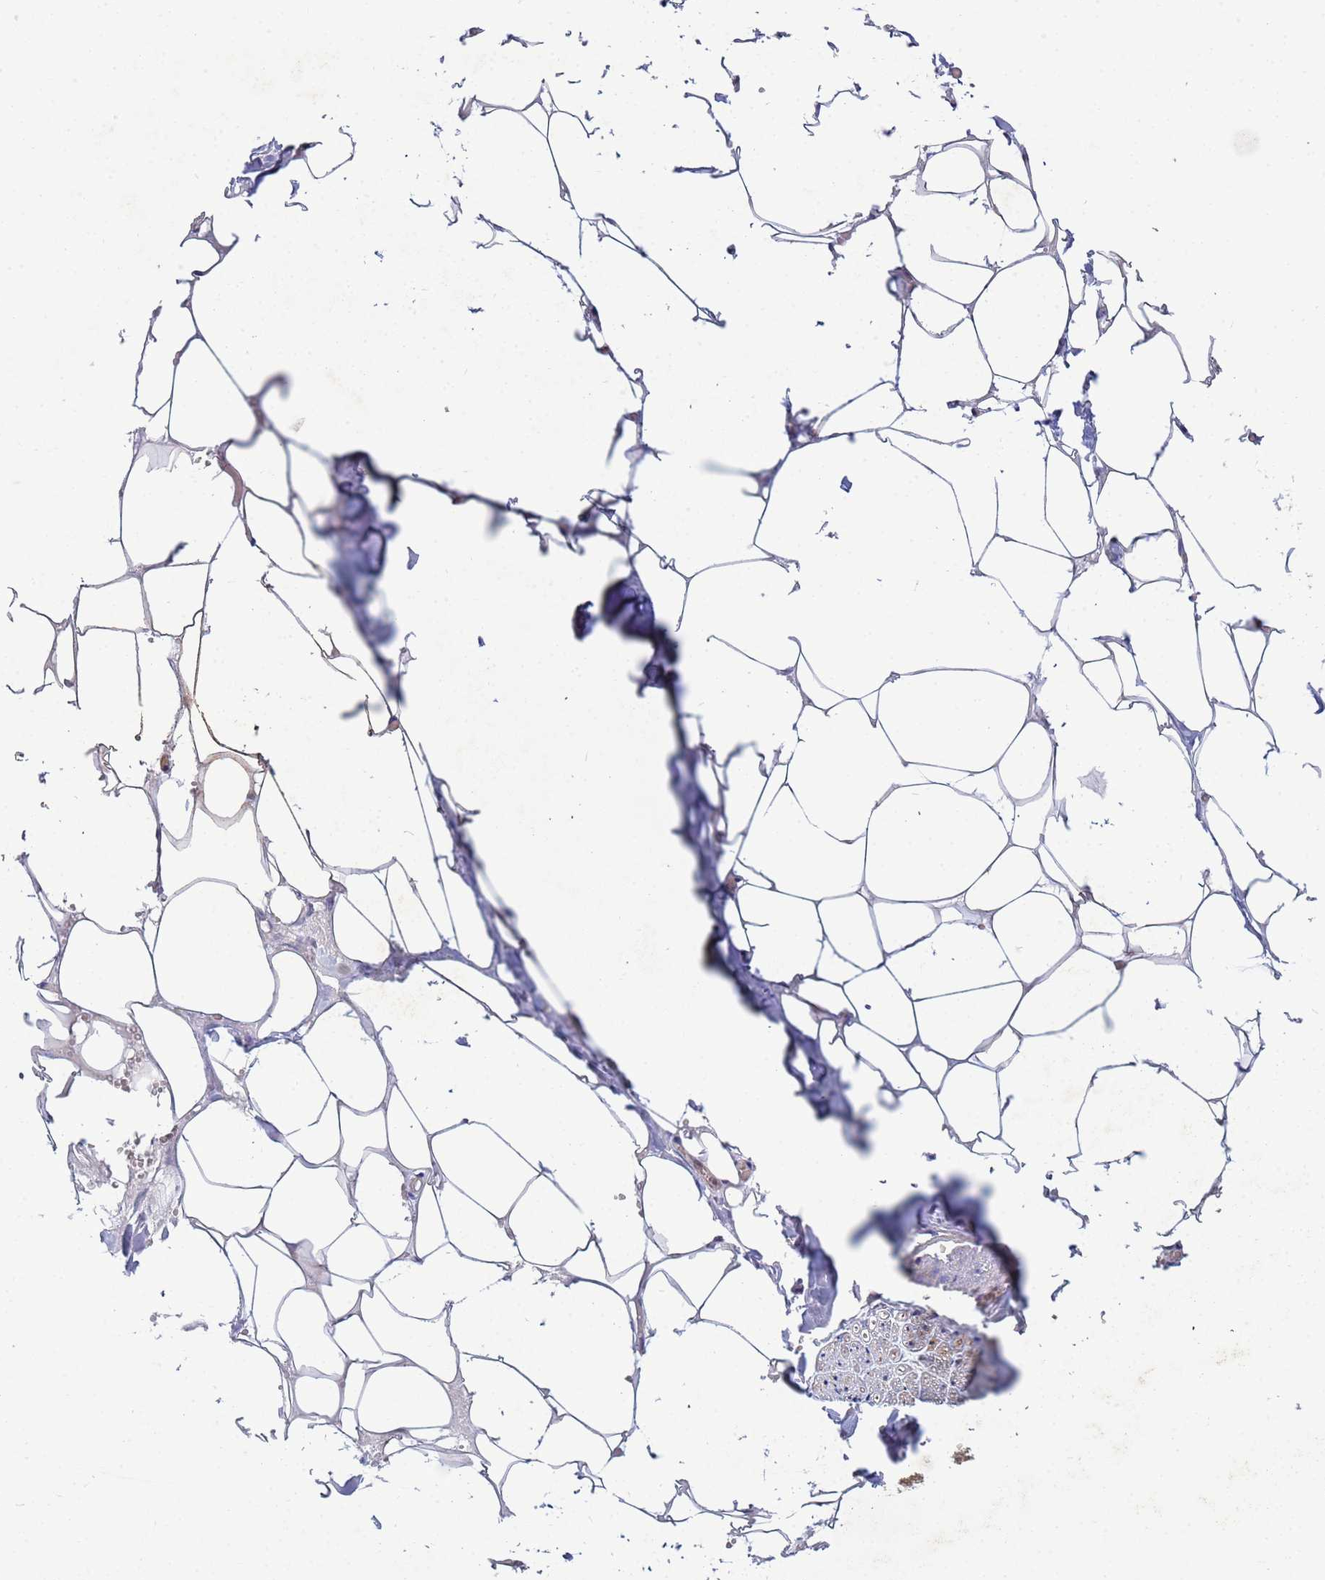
{"staining": {"intensity": "negative", "quantity": "none", "location": "none"}, "tissue": "adipose tissue", "cell_type": "Adipocytes", "image_type": "normal", "snomed": [{"axis": "morphology", "description": "Normal tissue, NOS"}, {"axis": "topography", "description": "Salivary gland"}, {"axis": "topography", "description": "Peripheral nerve tissue"}], "caption": "The IHC image has no significant staining in adipocytes of adipose tissue. (DAB (3,3'-diaminobenzidine) immunohistochemistry with hematoxylin counter stain).", "gene": "CDC34", "patient": {"sex": "male", "age": 38}}